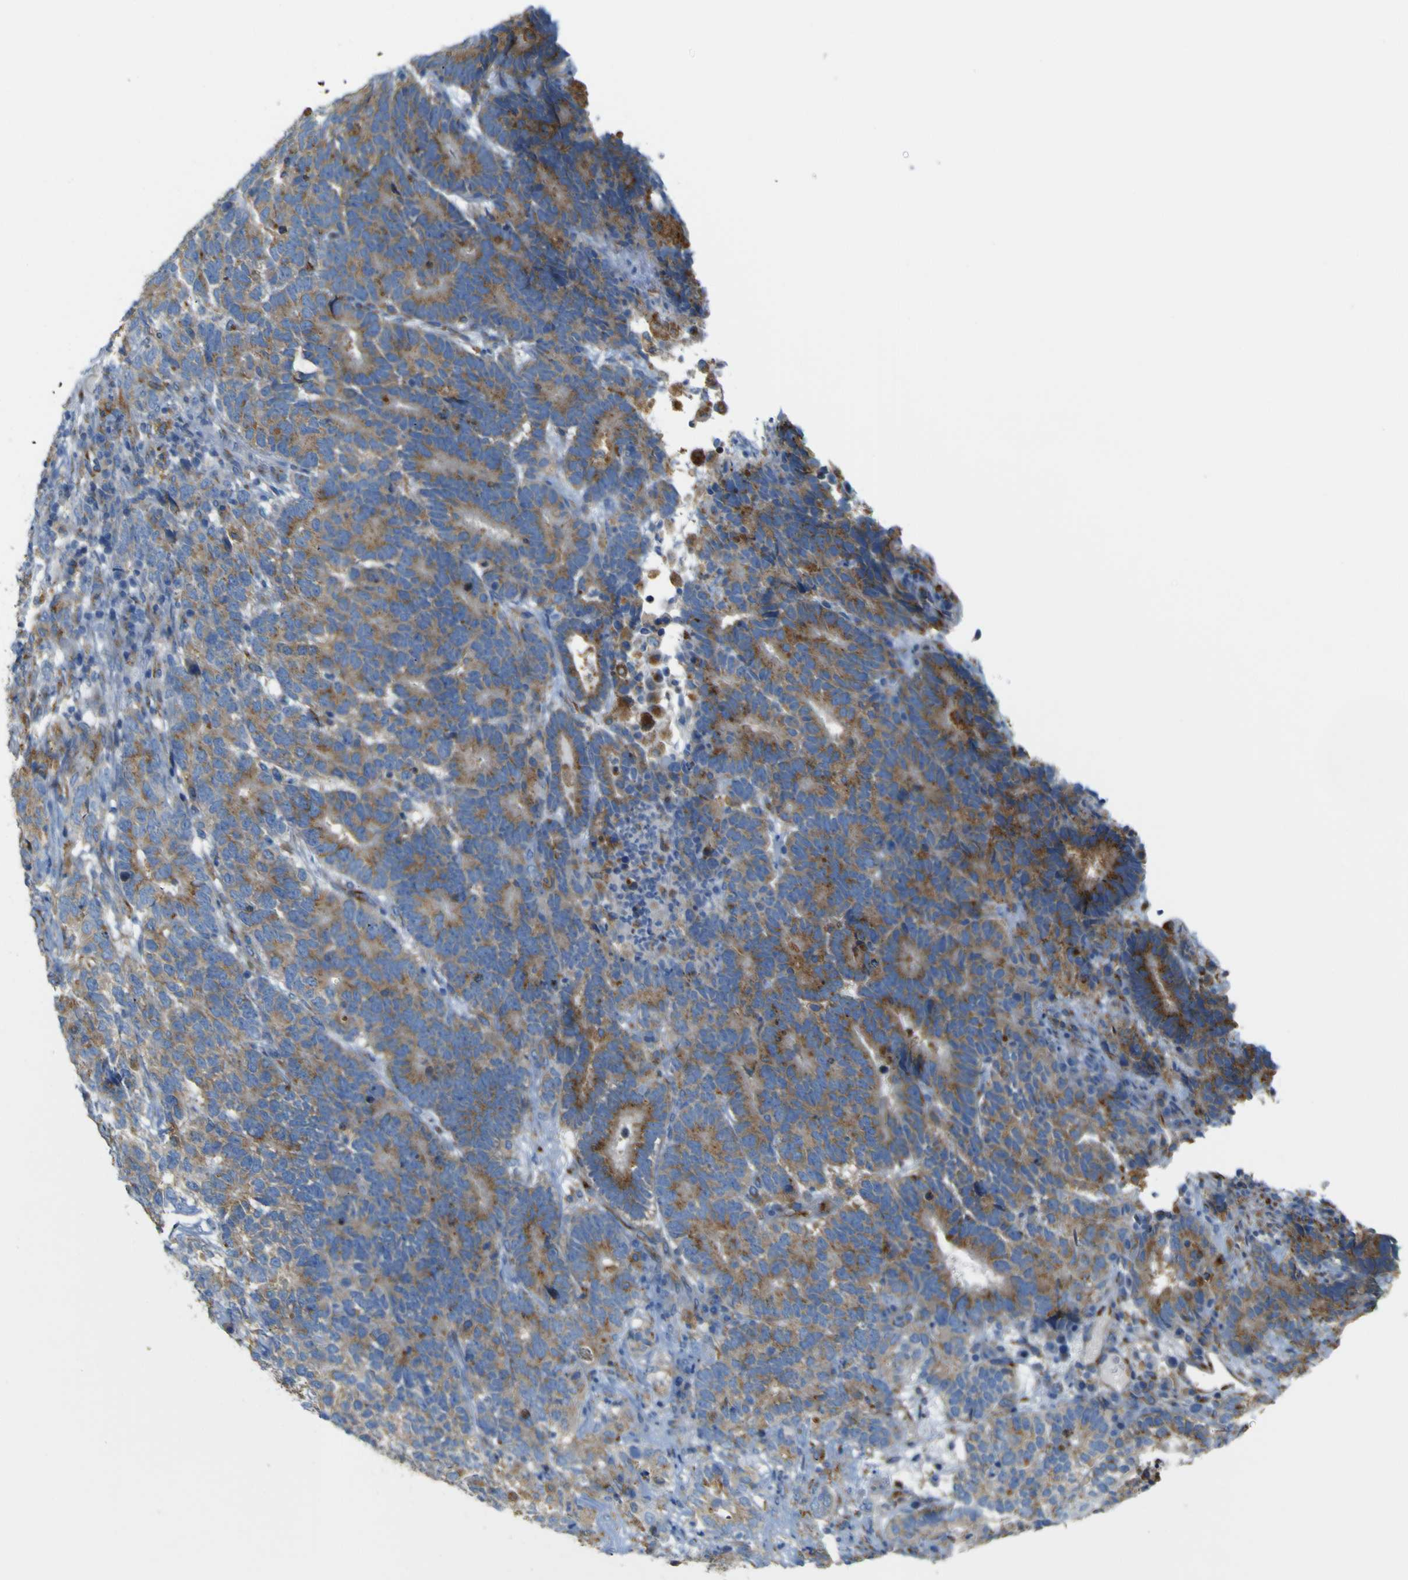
{"staining": {"intensity": "moderate", "quantity": ">75%", "location": "cytoplasmic/membranous"}, "tissue": "testis cancer", "cell_type": "Tumor cells", "image_type": "cancer", "snomed": [{"axis": "morphology", "description": "Carcinoma, Embryonal, NOS"}, {"axis": "topography", "description": "Testis"}], "caption": "A histopathology image showing moderate cytoplasmic/membranous staining in about >75% of tumor cells in testis cancer (embryonal carcinoma), as visualized by brown immunohistochemical staining.", "gene": "IGF2R", "patient": {"sex": "male", "age": 26}}